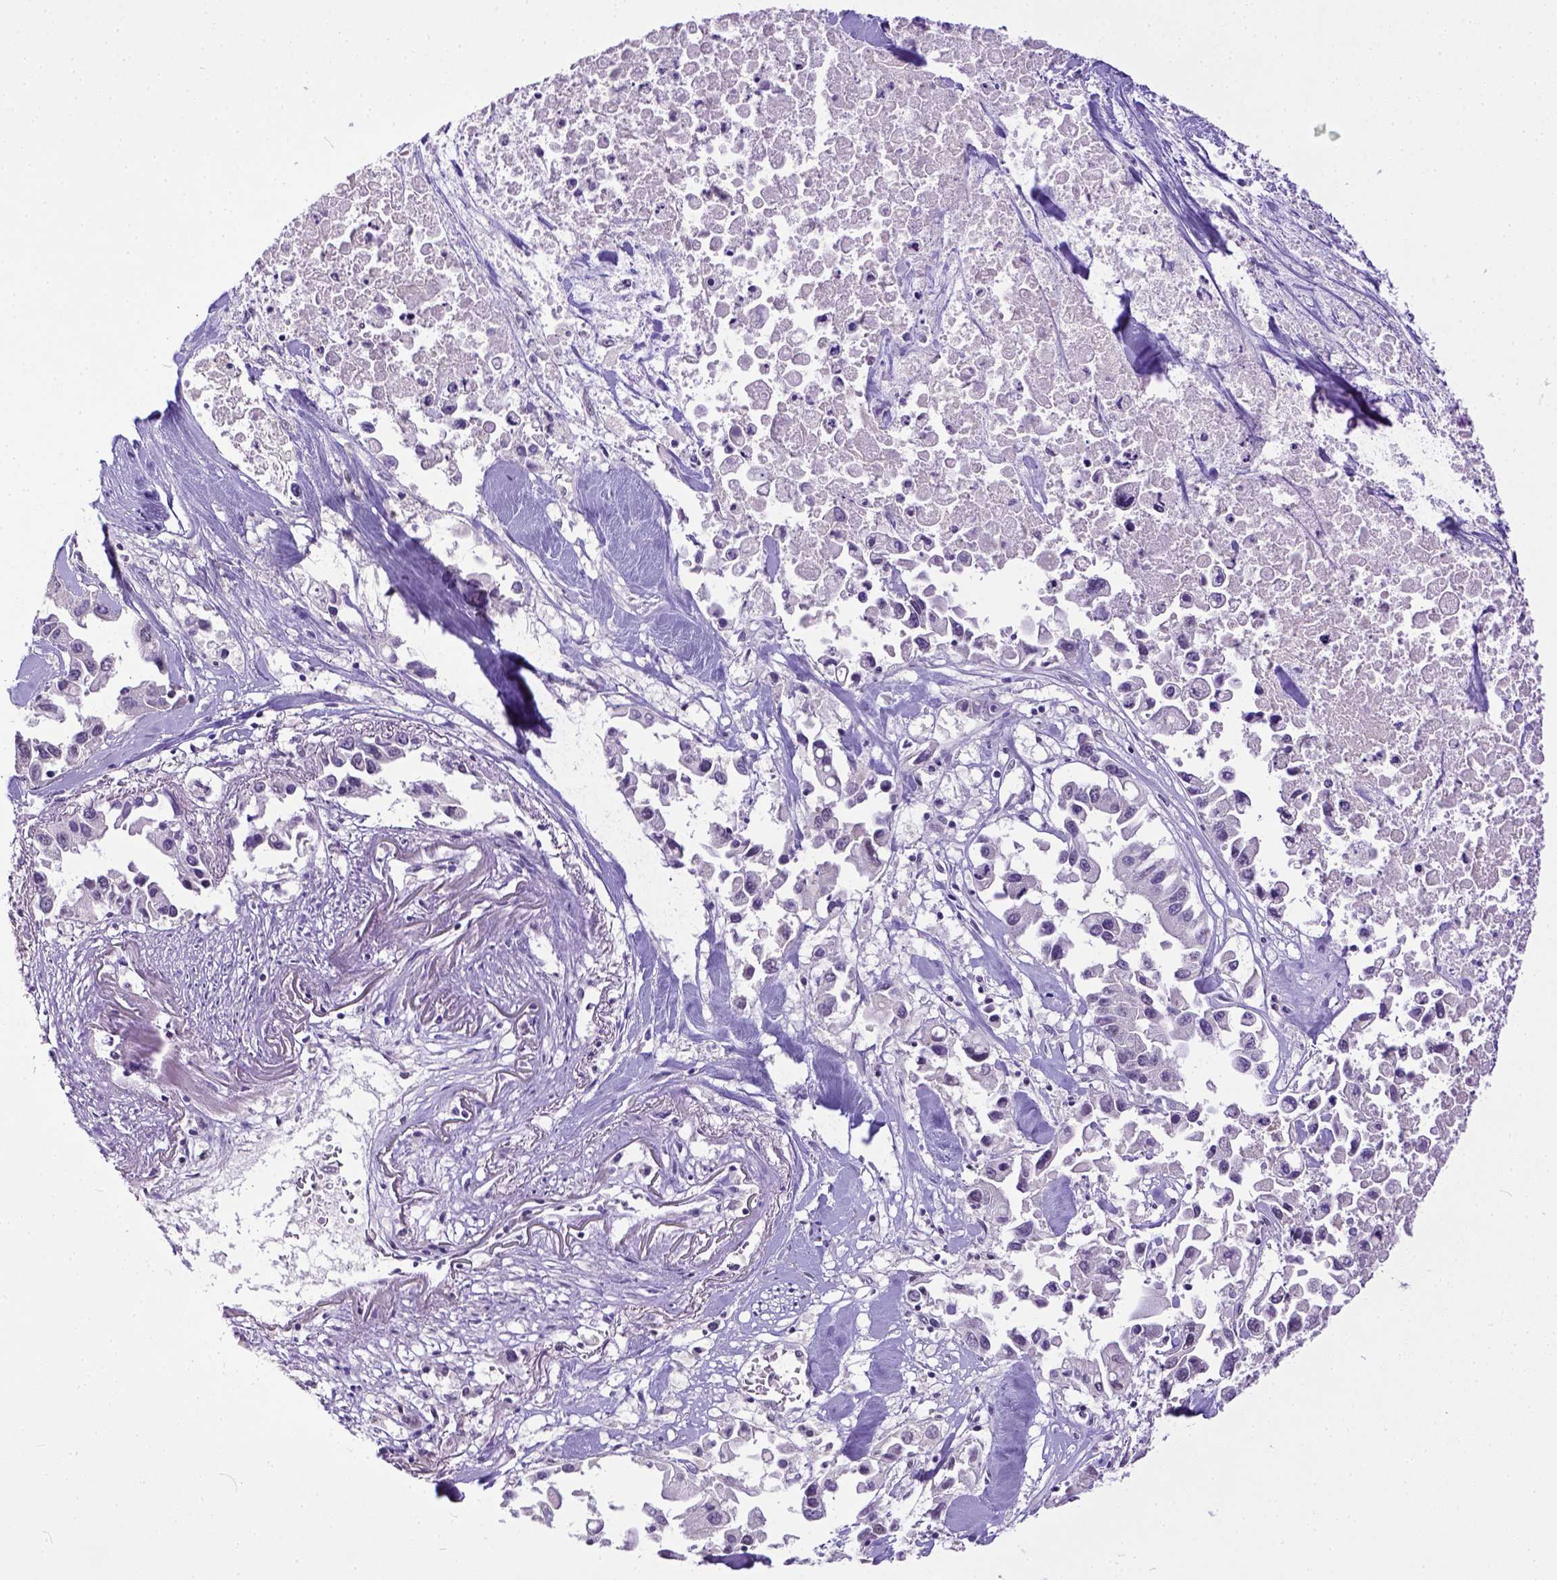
{"staining": {"intensity": "negative", "quantity": "none", "location": "none"}, "tissue": "pancreatic cancer", "cell_type": "Tumor cells", "image_type": "cancer", "snomed": [{"axis": "morphology", "description": "Adenocarcinoma, NOS"}, {"axis": "topography", "description": "Pancreas"}], "caption": "Immunohistochemistry of pancreatic cancer (adenocarcinoma) exhibits no expression in tumor cells. Brightfield microscopy of IHC stained with DAB (brown) and hematoxylin (blue), captured at high magnification.", "gene": "ERCC1", "patient": {"sex": "female", "age": 83}}